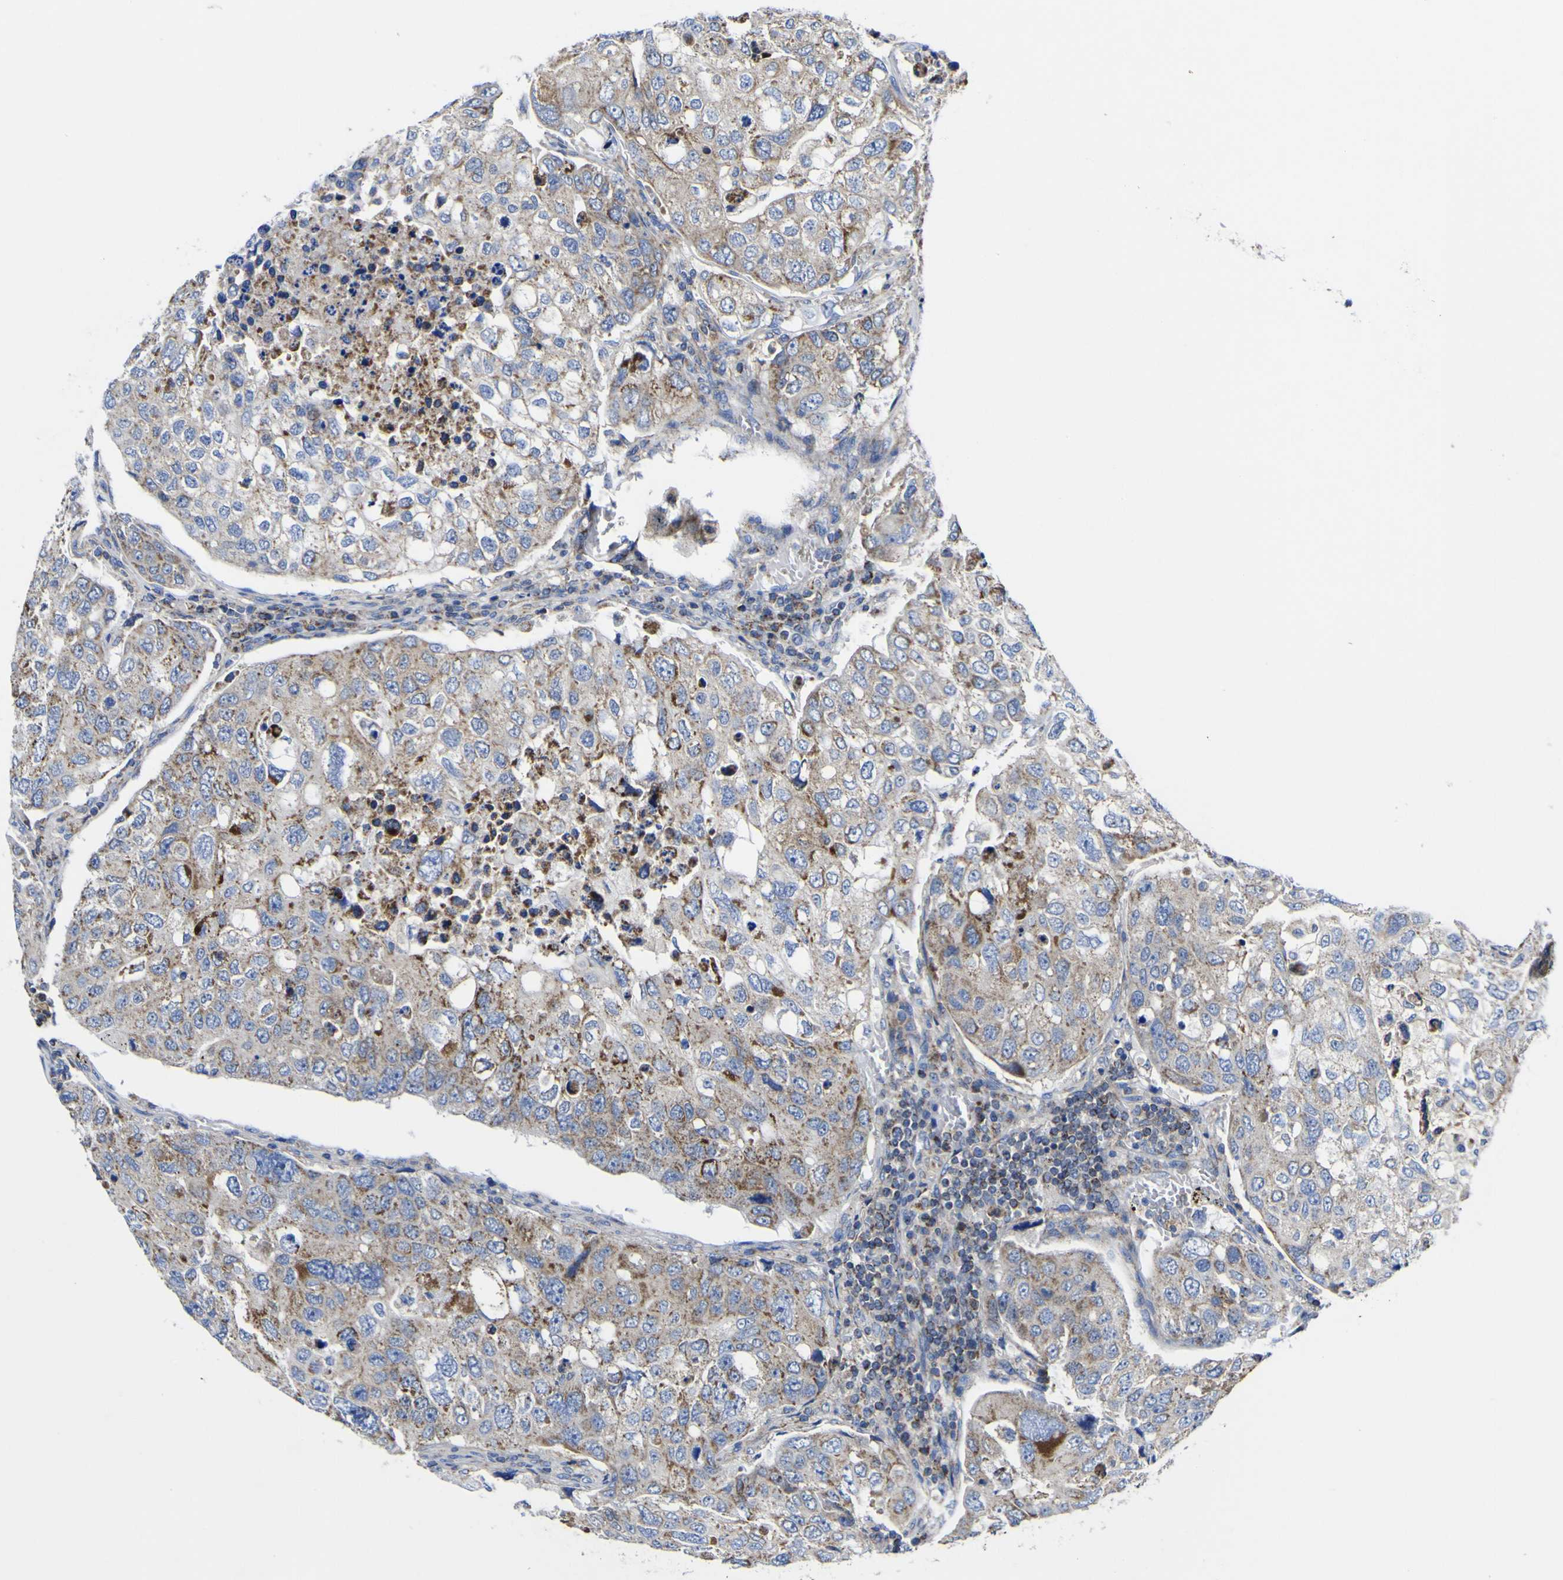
{"staining": {"intensity": "moderate", "quantity": "25%-75%", "location": "cytoplasmic/membranous"}, "tissue": "urothelial cancer", "cell_type": "Tumor cells", "image_type": "cancer", "snomed": [{"axis": "morphology", "description": "Urothelial carcinoma, High grade"}, {"axis": "topography", "description": "Lymph node"}, {"axis": "topography", "description": "Urinary bladder"}], "caption": "Immunohistochemistry (IHC) of human urothelial cancer reveals medium levels of moderate cytoplasmic/membranous staining in about 25%-75% of tumor cells.", "gene": "CCDC90B", "patient": {"sex": "male", "age": 51}}